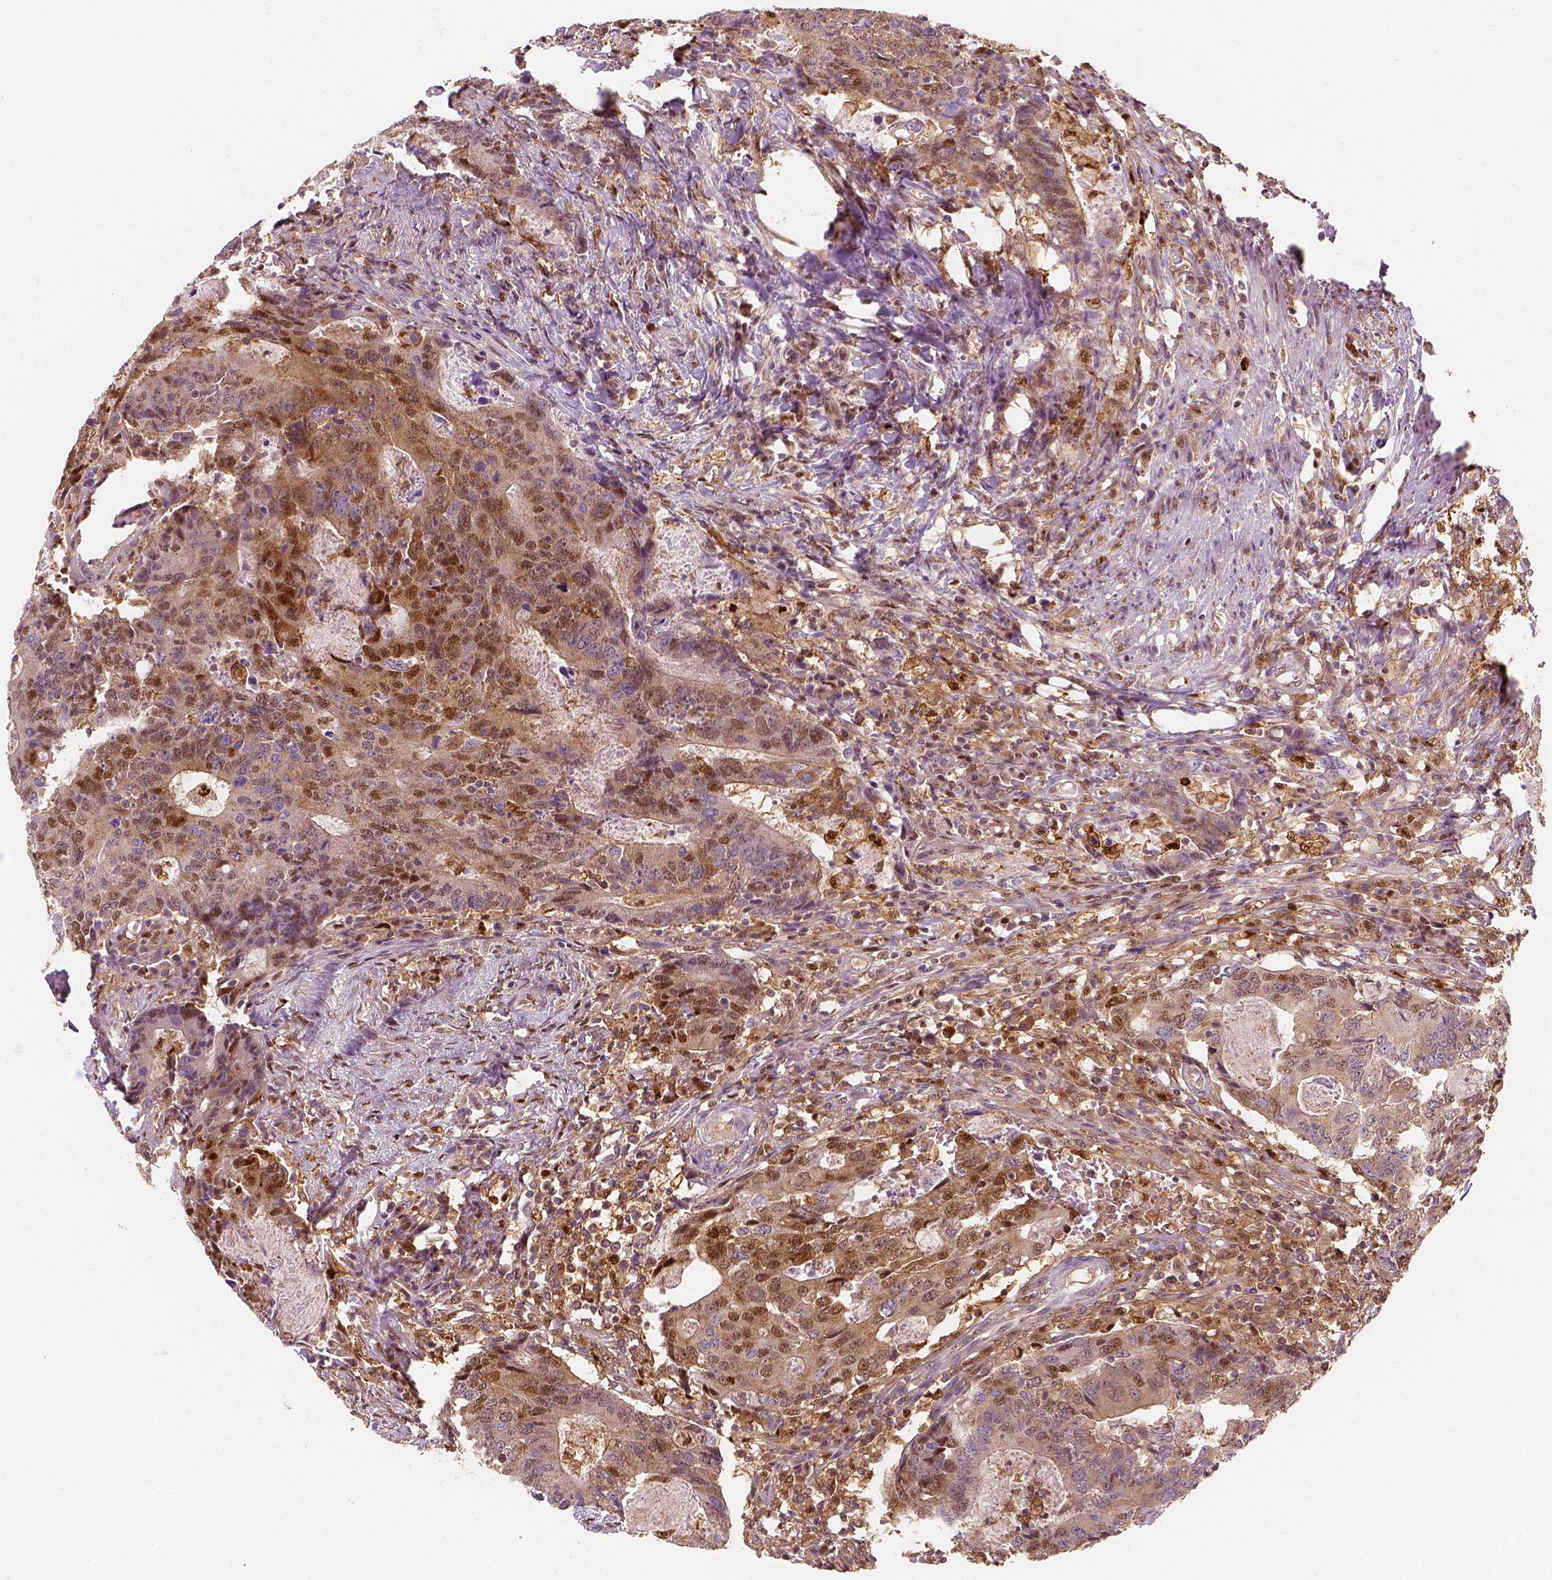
{"staining": {"intensity": "moderate", "quantity": "<25%", "location": "cytoplasmic/membranous,nuclear"}, "tissue": "colorectal cancer", "cell_type": "Tumor cells", "image_type": "cancer", "snomed": [{"axis": "morphology", "description": "Adenocarcinoma, NOS"}, {"axis": "topography", "description": "Colon"}], "caption": "A brown stain highlights moderate cytoplasmic/membranous and nuclear expression of a protein in adenocarcinoma (colorectal) tumor cells.", "gene": "SQSTM1", "patient": {"sex": "male", "age": 67}}